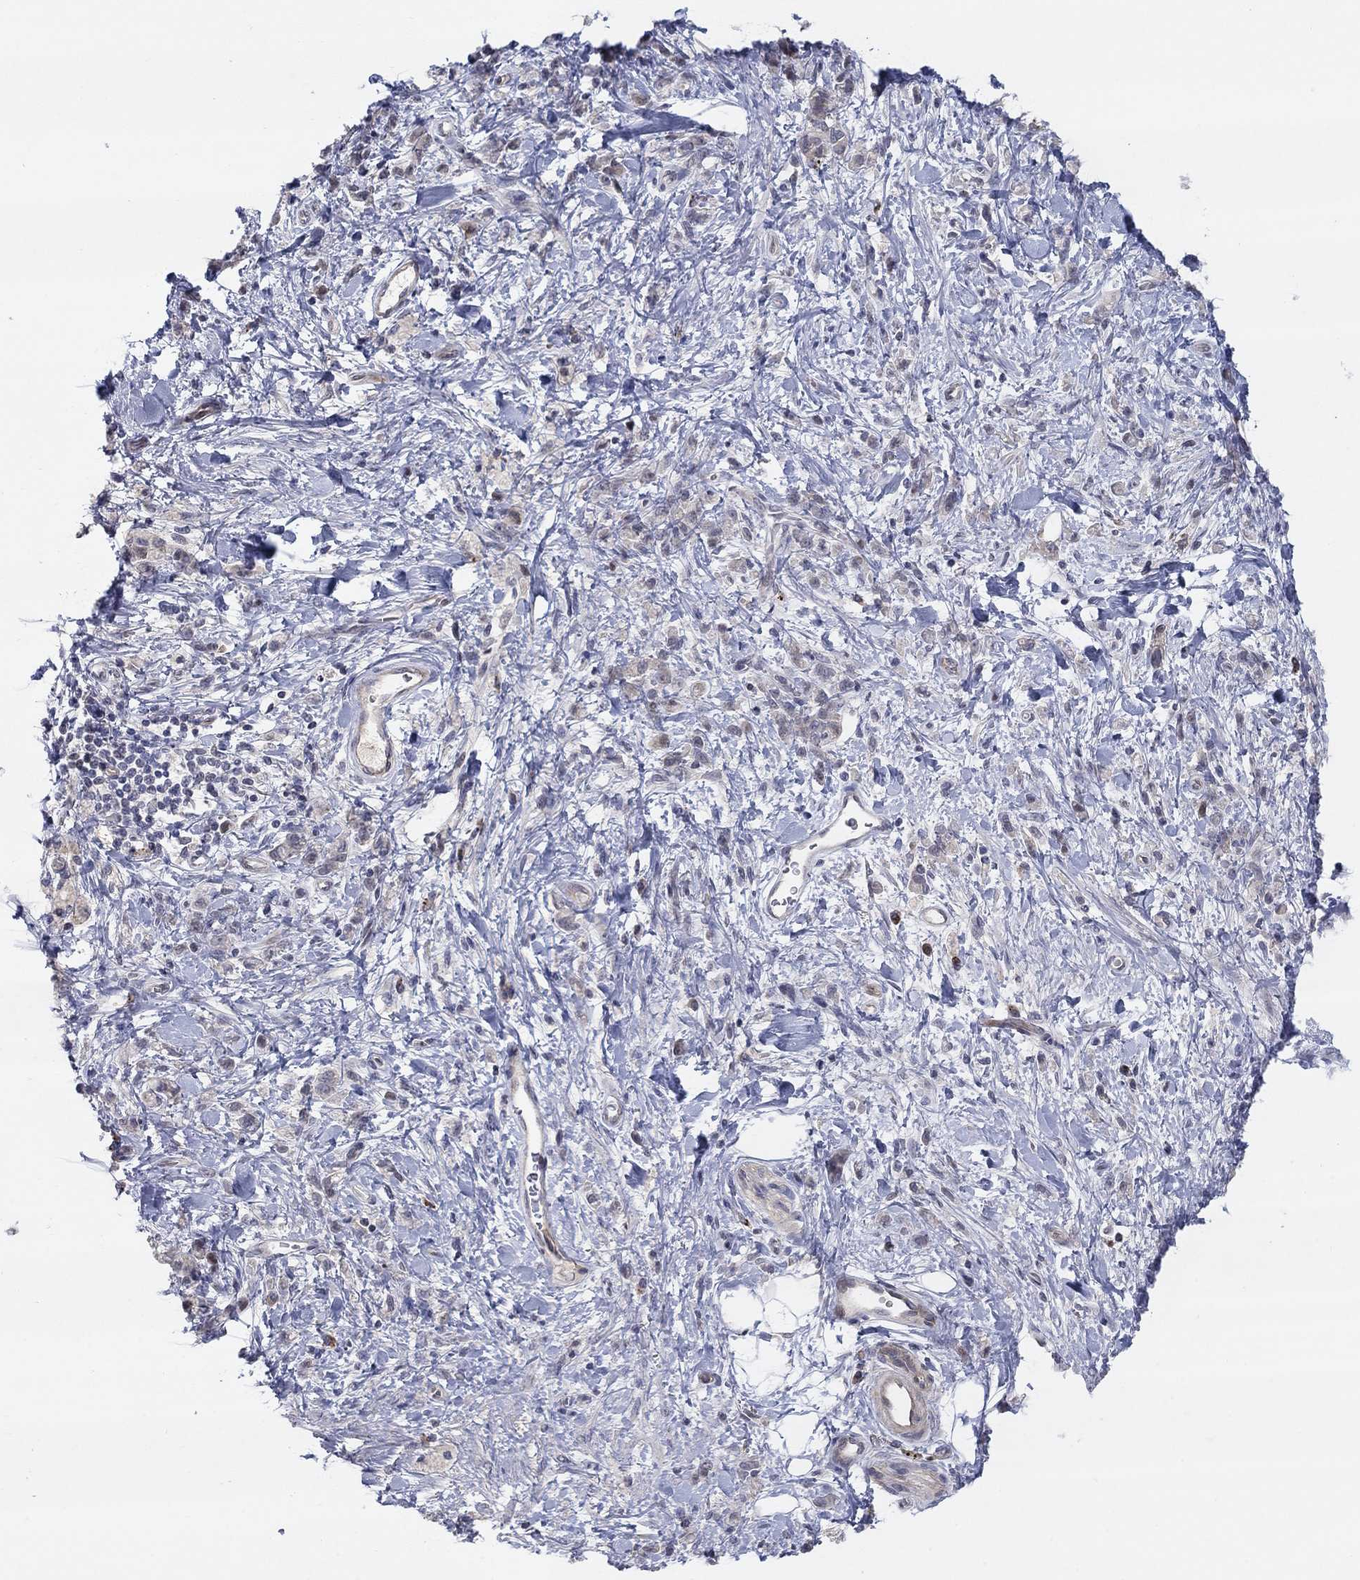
{"staining": {"intensity": "negative", "quantity": "none", "location": "none"}, "tissue": "stomach cancer", "cell_type": "Tumor cells", "image_type": "cancer", "snomed": [{"axis": "morphology", "description": "Adenocarcinoma, NOS"}, {"axis": "topography", "description": "Stomach"}], "caption": "DAB (3,3'-diaminobenzidine) immunohistochemical staining of stomach adenocarcinoma reveals no significant positivity in tumor cells.", "gene": "AMN1", "patient": {"sex": "male", "age": 77}}